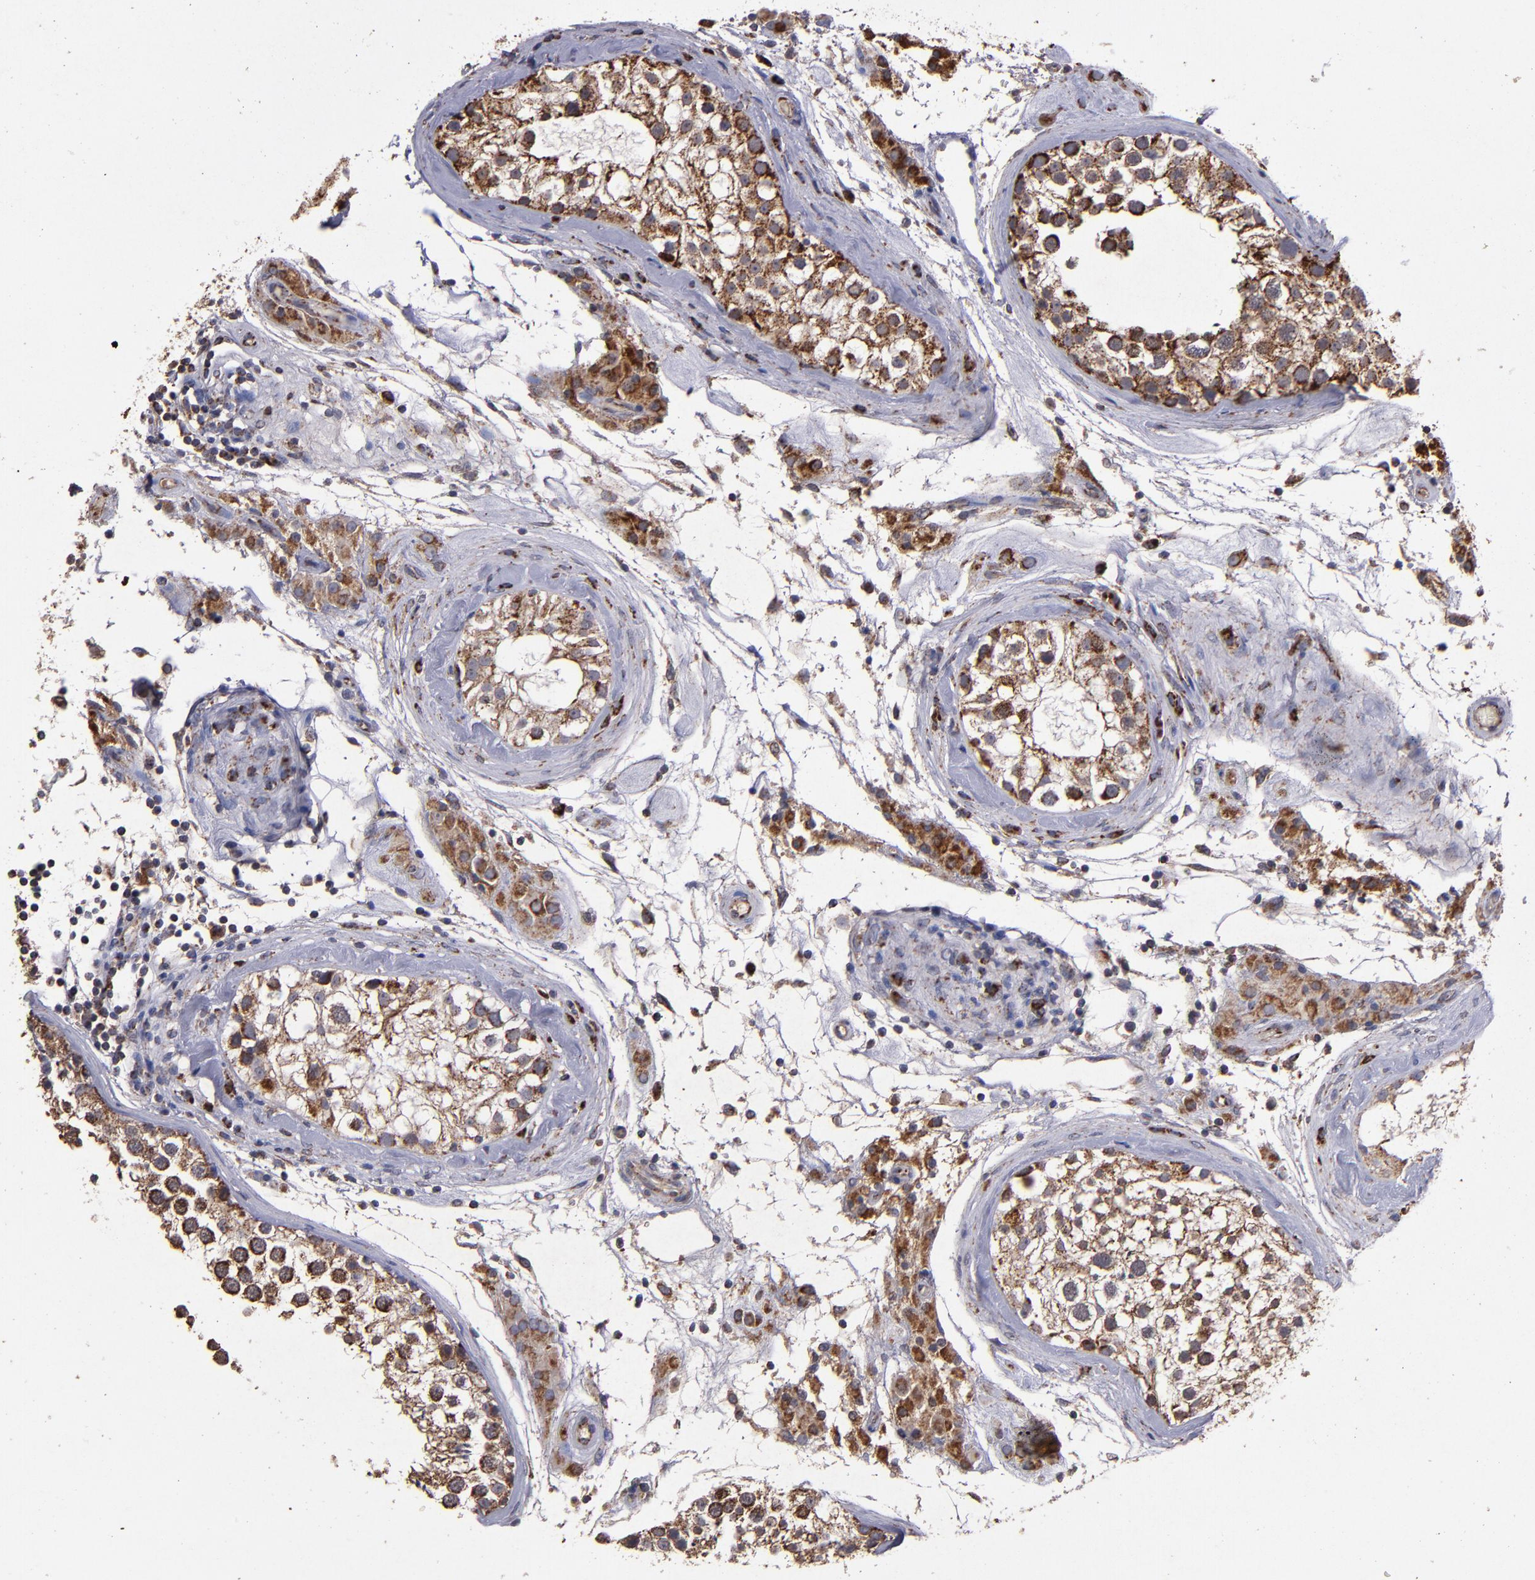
{"staining": {"intensity": "moderate", "quantity": ">75%", "location": "cytoplasmic/membranous"}, "tissue": "testis", "cell_type": "Cells in seminiferous ducts", "image_type": "normal", "snomed": [{"axis": "morphology", "description": "Normal tissue, NOS"}, {"axis": "topography", "description": "Testis"}], "caption": "This is a histology image of immunohistochemistry staining of normal testis, which shows moderate expression in the cytoplasmic/membranous of cells in seminiferous ducts.", "gene": "TIMM9", "patient": {"sex": "male", "age": 46}}